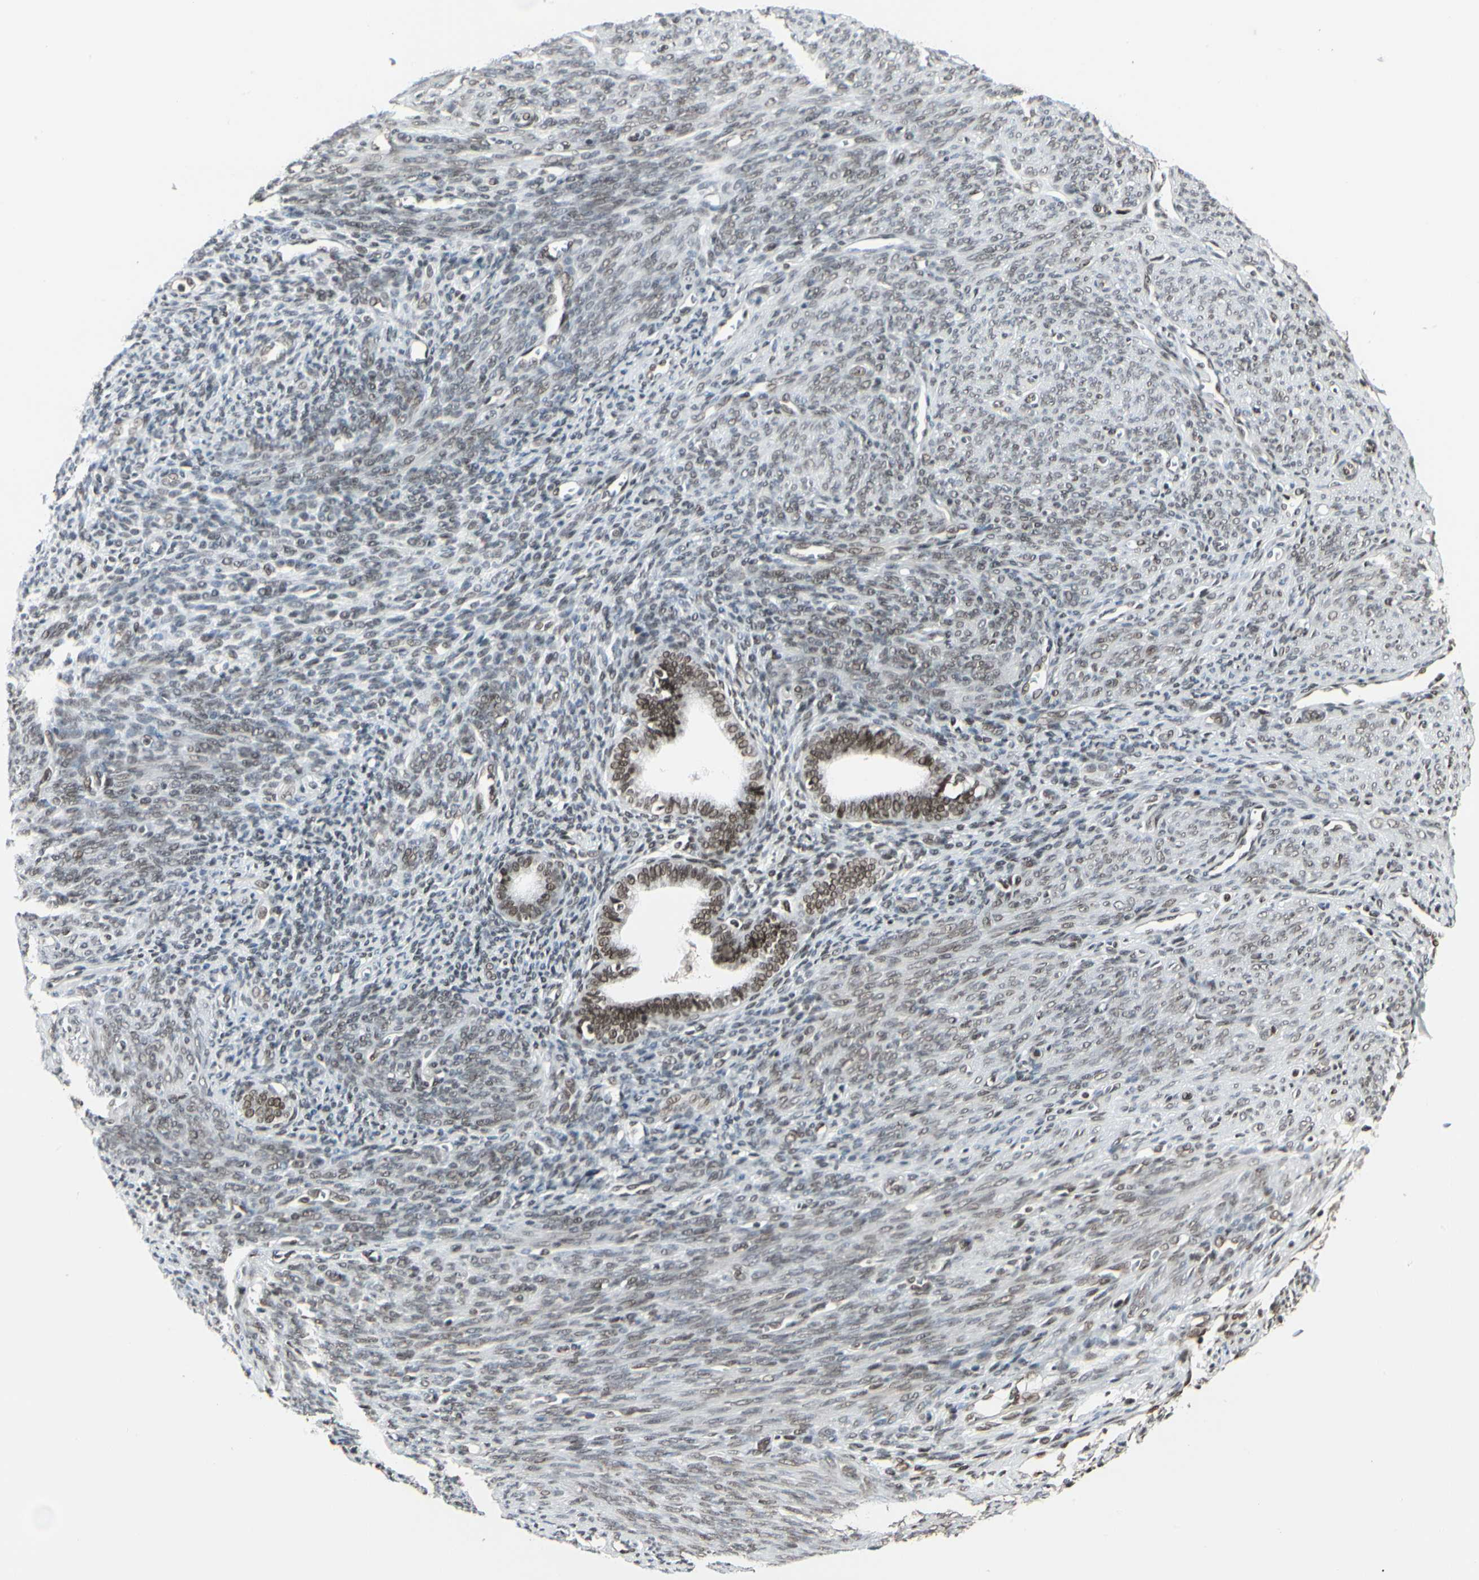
{"staining": {"intensity": "weak", "quantity": ">75%", "location": "nuclear"}, "tissue": "endometrium", "cell_type": "Cells in endometrial stroma", "image_type": "normal", "snomed": [{"axis": "morphology", "description": "Normal tissue, NOS"}, {"axis": "topography", "description": "Uterus"}], "caption": "Protein staining demonstrates weak nuclear positivity in approximately >75% of cells in endometrial stroma in unremarkable endometrium. Immunohistochemistry stains the protein of interest in brown and the nuclei are stained blue.", "gene": "HMG20A", "patient": {"sex": "female", "age": 83}}